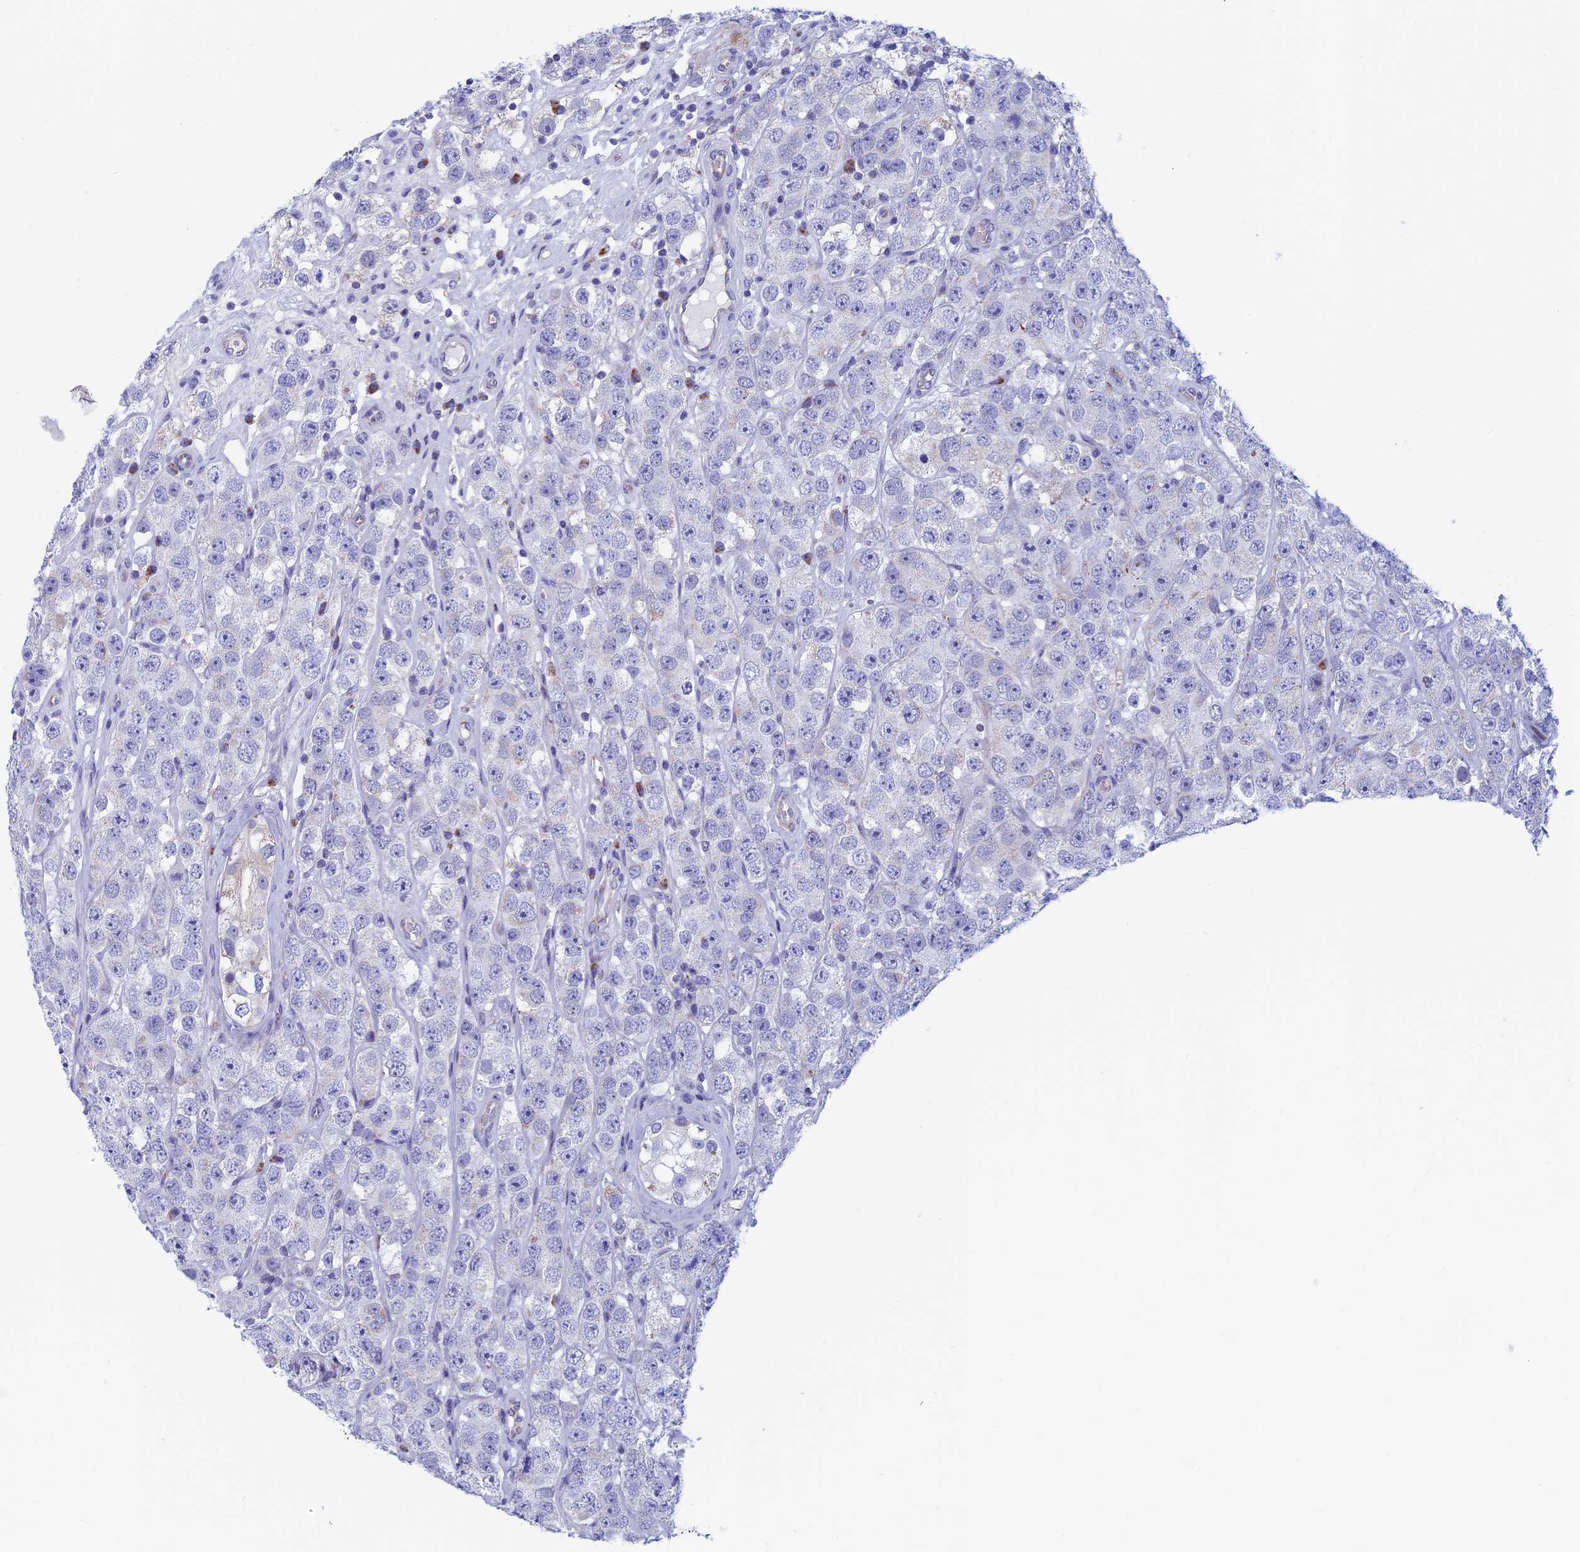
{"staining": {"intensity": "negative", "quantity": "none", "location": "none"}, "tissue": "testis cancer", "cell_type": "Tumor cells", "image_type": "cancer", "snomed": [{"axis": "morphology", "description": "Seminoma, NOS"}, {"axis": "topography", "description": "Testis"}], "caption": "Photomicrograph shows no protein staining in tumor cells of testis seminoma tissue. Nuclei are stained in blue.", "gene": "NDUFB9", "patient": {"sex": "male", "age": 28}}